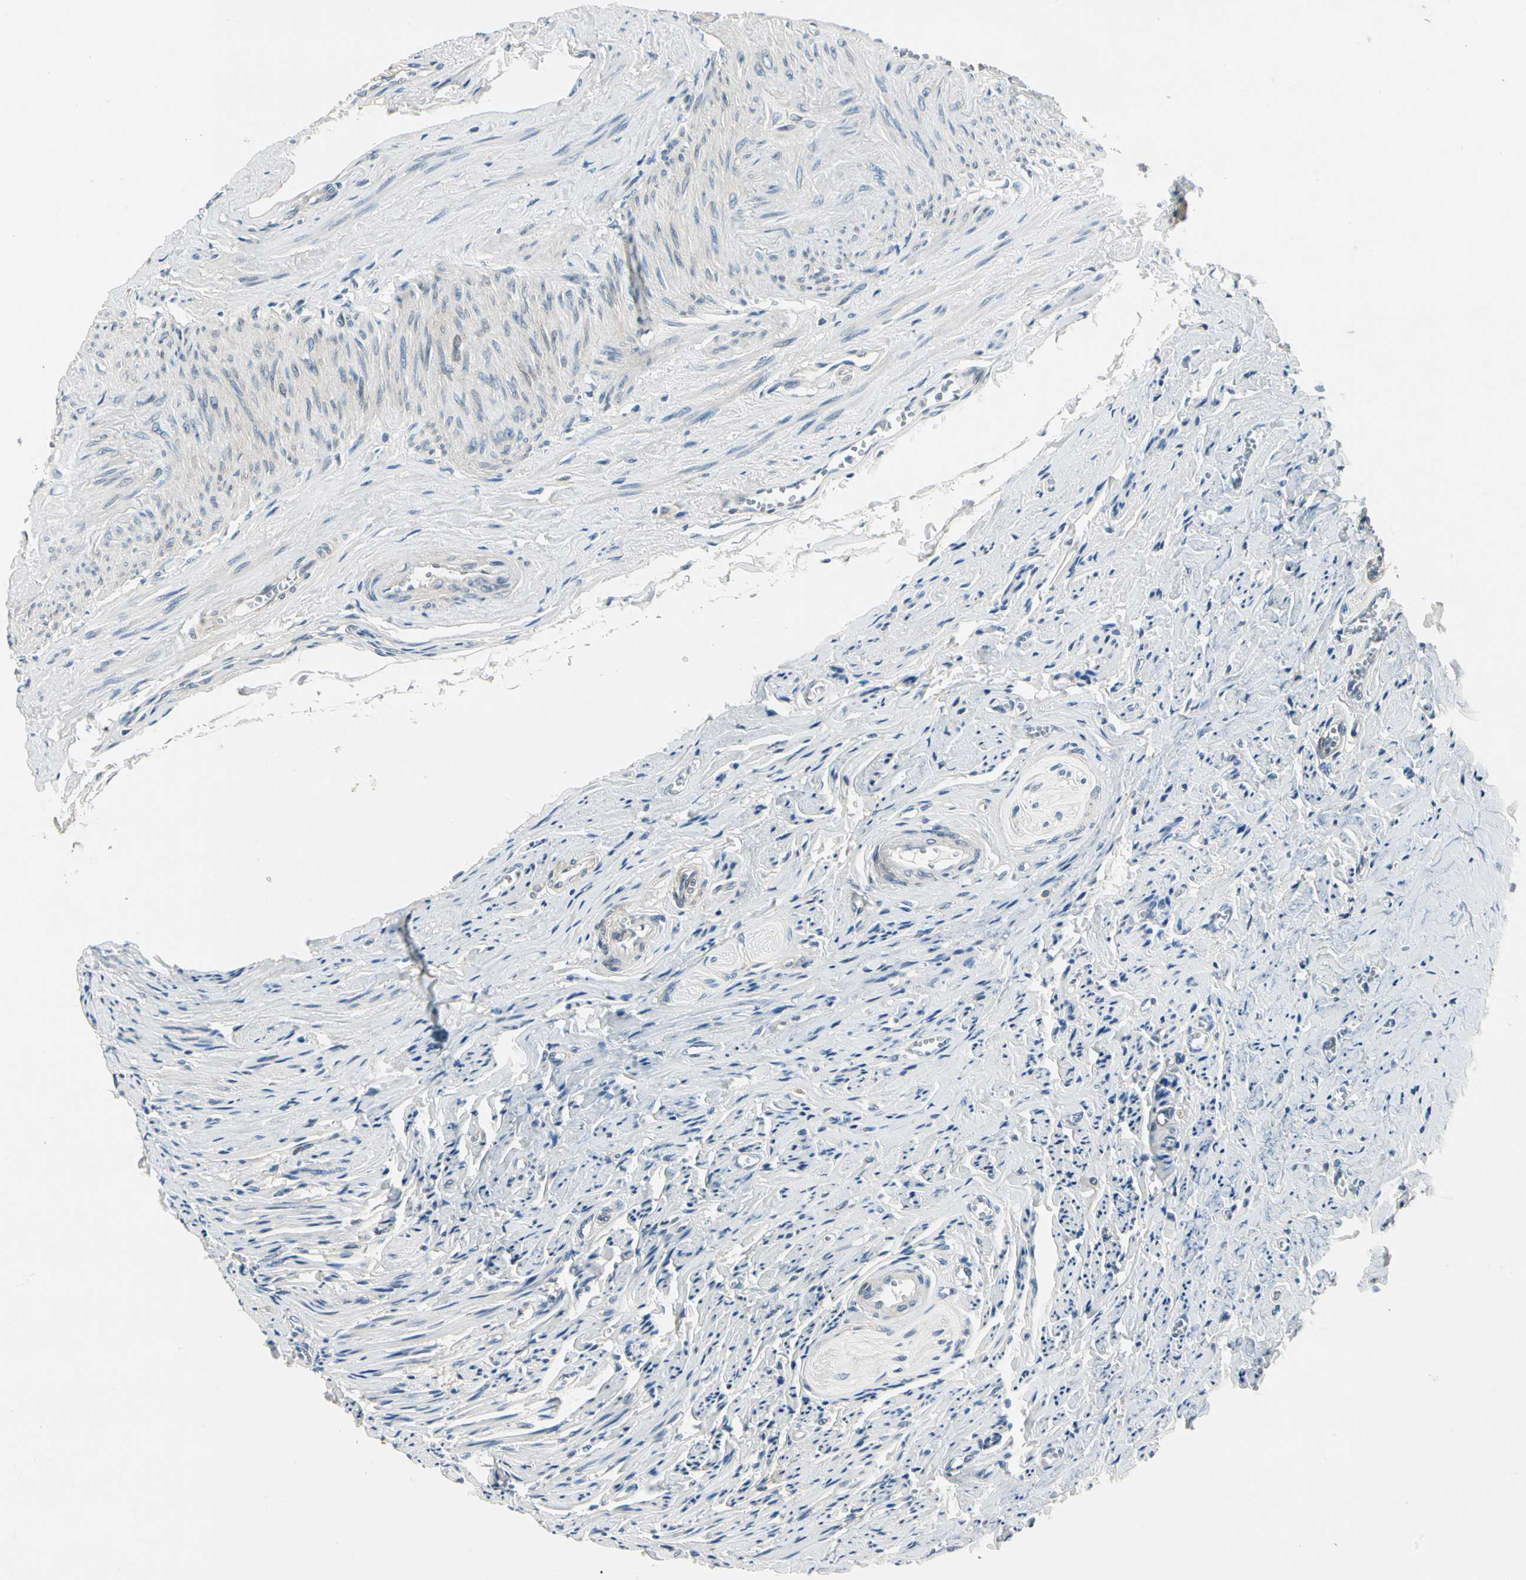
{"staining": {"intensity": "weak", "quantity": "25%-75%", "location": "cytoplasmic/membranous"}, "tissue": "ovary", "cell_type": "Ovarian stroma cells", "image_type": "normal", "snomed": [{"axis": "morphology", "description": "Normal tissue, NOS"}, {"axis": "topography", "description": "Ovary"}], "caption": "An image of human ovary stained for a protein demonstrates weak cytoplasmic/membranous brown staining in ovarian stroma cells. (DAB = brown stain, brightfield microscopy at high magnification).", "gene": "ROCK2", "patient": {"sex": "female", "age": 53}}